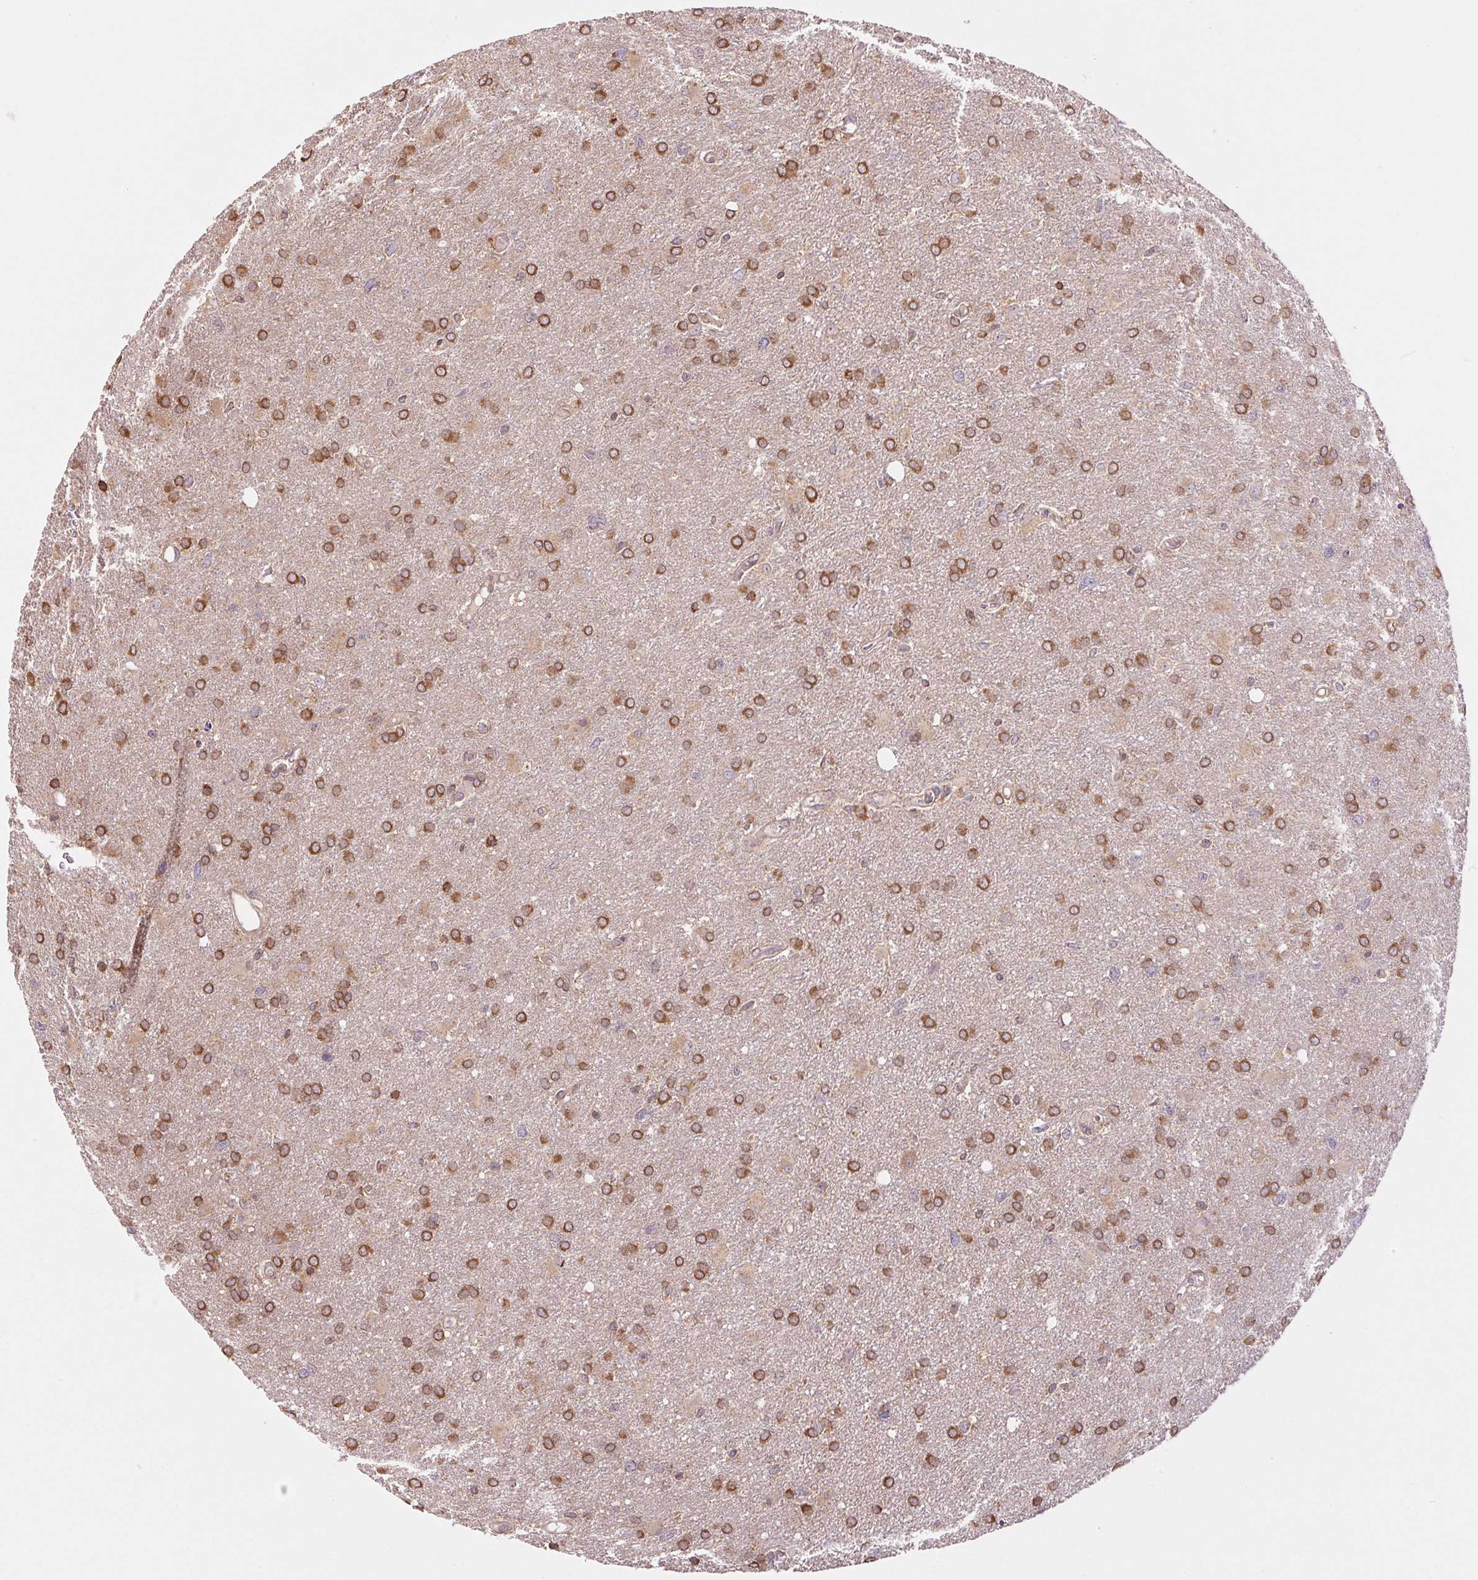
{"staining": {"intensity": "moderate", "quantity": ">75%", "location": "cytoplasmic/membranous"}, "tissue": "glioma", "cell_type": "Tumor cells", "image_type": "cancer", "snomed": [{"axis": "morphology", "description": "Glioma, malignant, High grade"}, {"axis": "topography", "description": "Brain"}], "caption": "This micrograph reveals immunohistochemistry staining of human malignant glioma (high-grade), with medium moderate cytoplasmic/membranous positivity in about >75% of tumor cells.", "gene": "MAP3K5", "patient": {"sex": "male", "age": 53}}